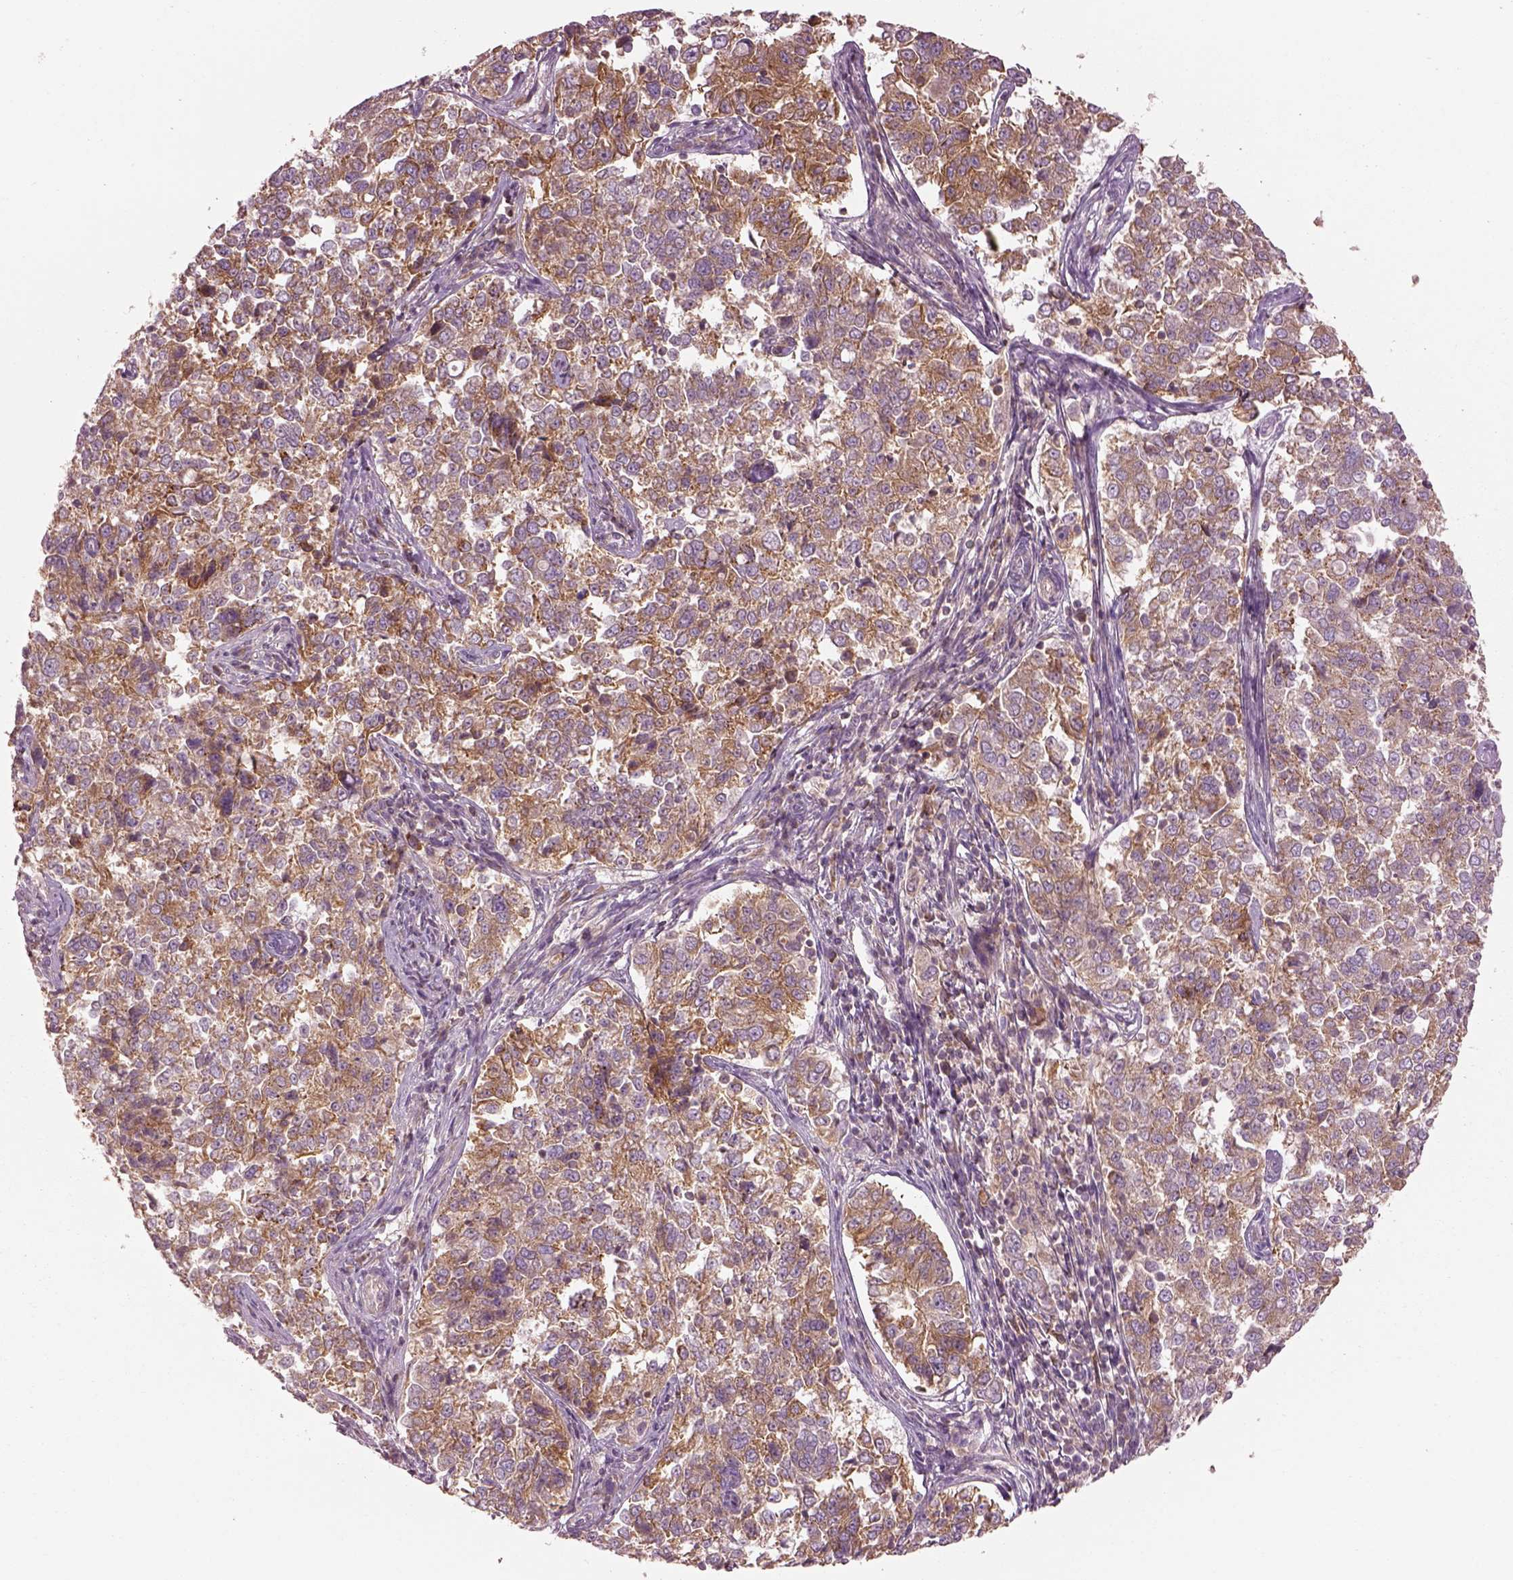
{"staining": {"intensity": "moderate", "quantity": ">75%", "location": "cytoplasmic/membranous"}, "tissue": "endometrial cancer", "cell_type": "Tumor cells", "image_type": "cancer", "snomed": [{"axis": "morphology", "description": "Adenocarcinoma, NOS"}, {"axis": "topography", "description": "Endometrium"}], "caption": "The image reveals staining of endometrial cancer (adenocarcinoma), revealing moderate cytoplasmic/membranous protein positivity (brown color) within tumor cells.", "gene": "CAD", "patient": {"sex": "female", "age": 43}}